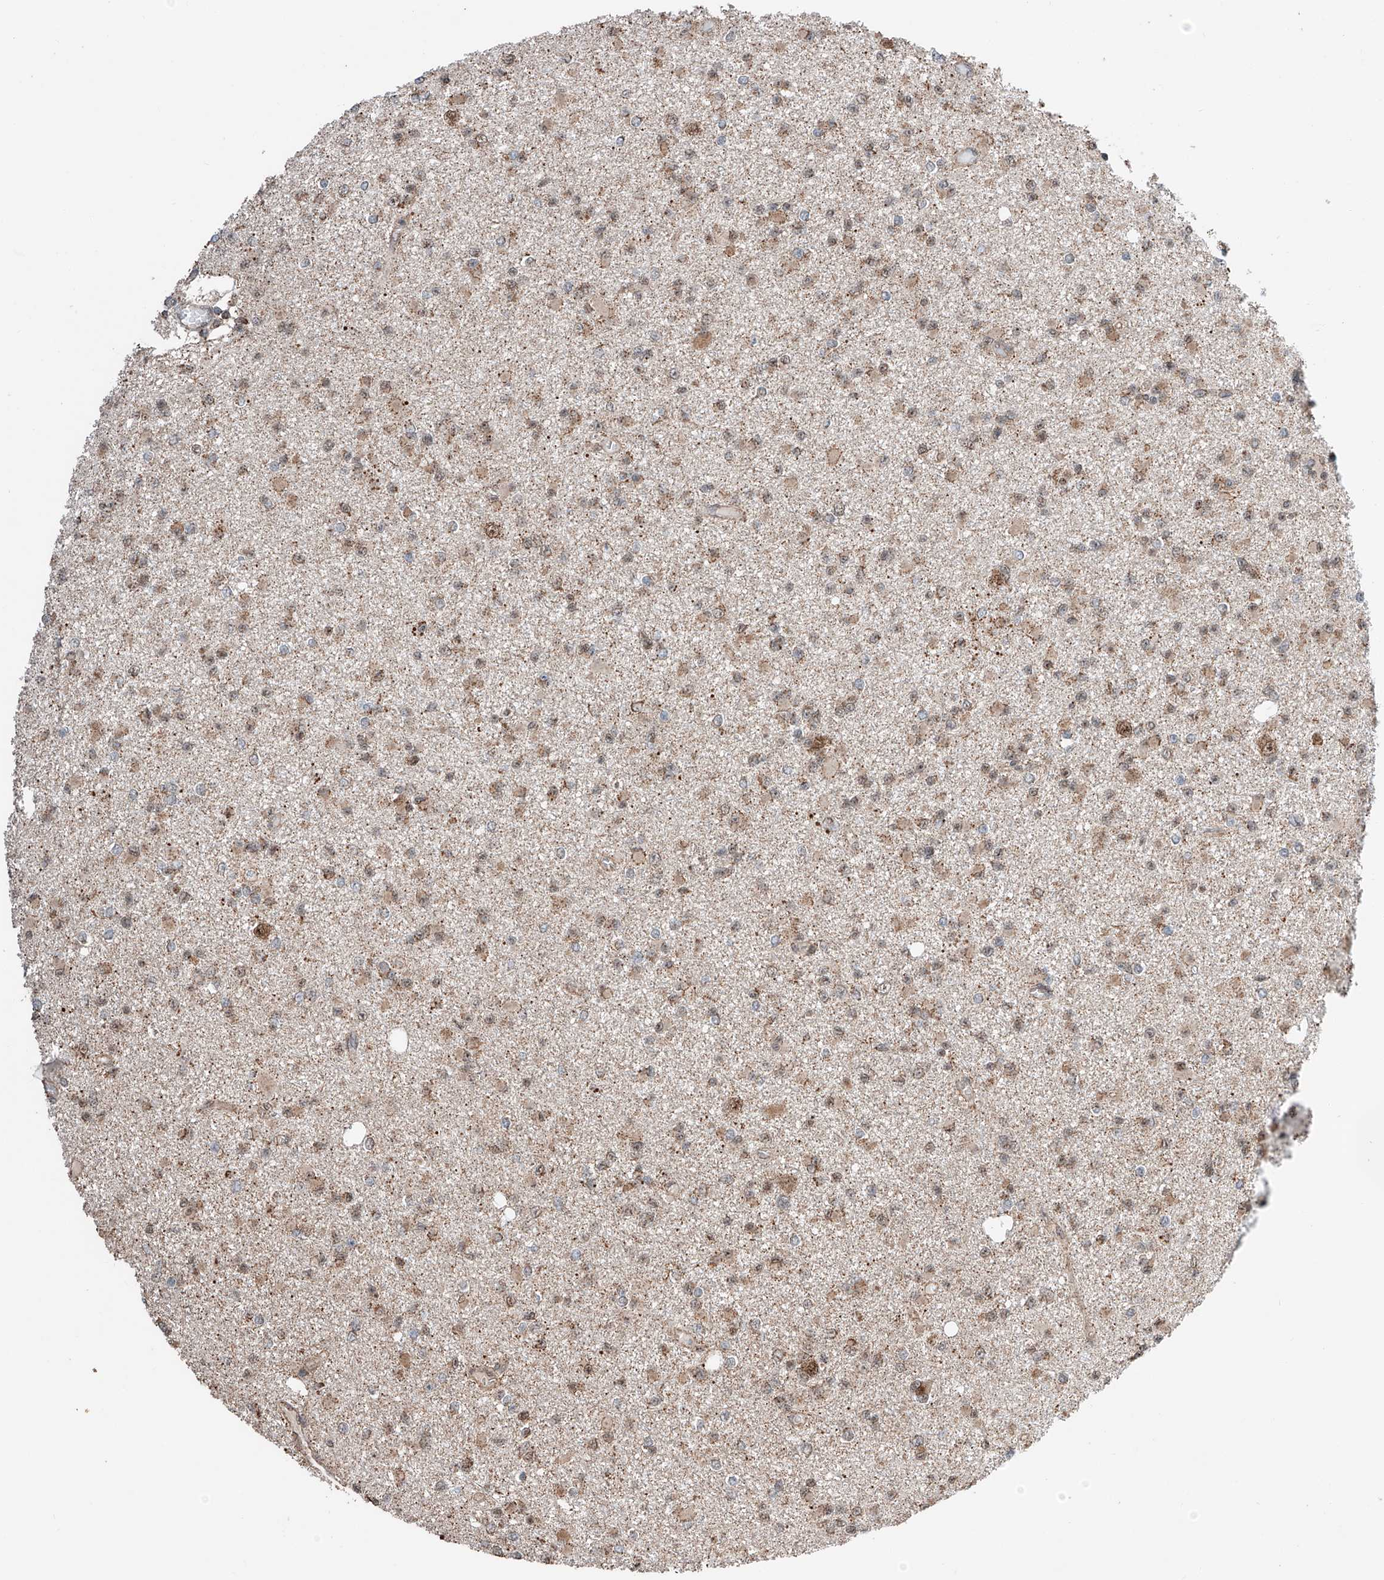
{"staining": {"intensity": "moderate", "quantity": "25%-75%", "location": "cytoplasmic/membranous"}, "tissue": "glioma", "cell_type": "Tumor cells", "image_type": "cancer", "snomed": [{"axis": "morphology", "description": "Glioma, malignant, Low grade"}, {"axis": "topography", "description": "Brain"}], "caption": "Immunohistochemical staining of human low-grade glioma (malignant) shows medium levels of moderate cytoplasmic/membranous expression in approximately 25%-75% of tumor cells.", "gene": "ZNF445", "patient": {"sex": "female", "age": 22}}